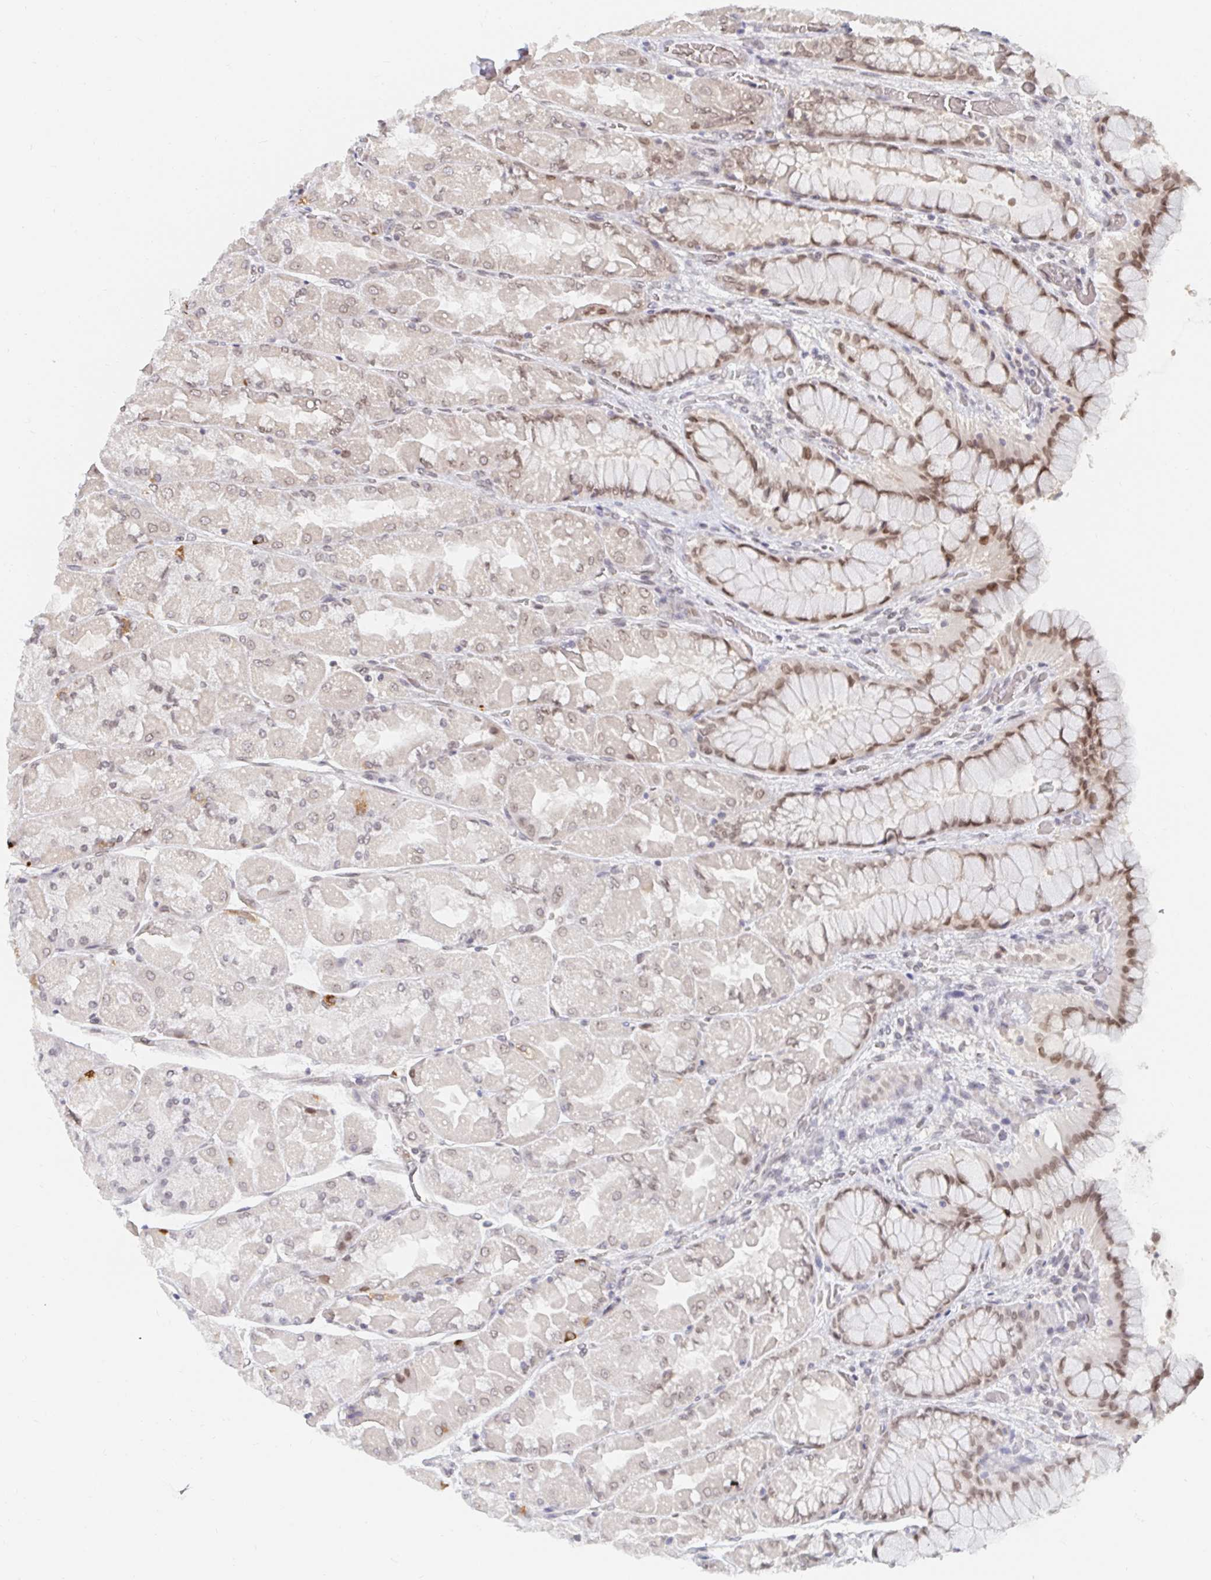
{"staining": {"intensity": "moderate", "quantity": "25%-75%", "location": "nuclear"}, "tissue": "stomach", "cell_type": "Glandular cells", "image_type": "normal", "snomed": [{"axis": "morphology", "description": "Normal tissue, NOS"}, {"axis": "topography", "description": "Stomach"}], "caption": "This is an image of IHC staining of benign stomach, which shows moderate staining in the nuclear of glandular cells.", "gene": "CHD2", "patient": {"sex": "female", "age": 61}}